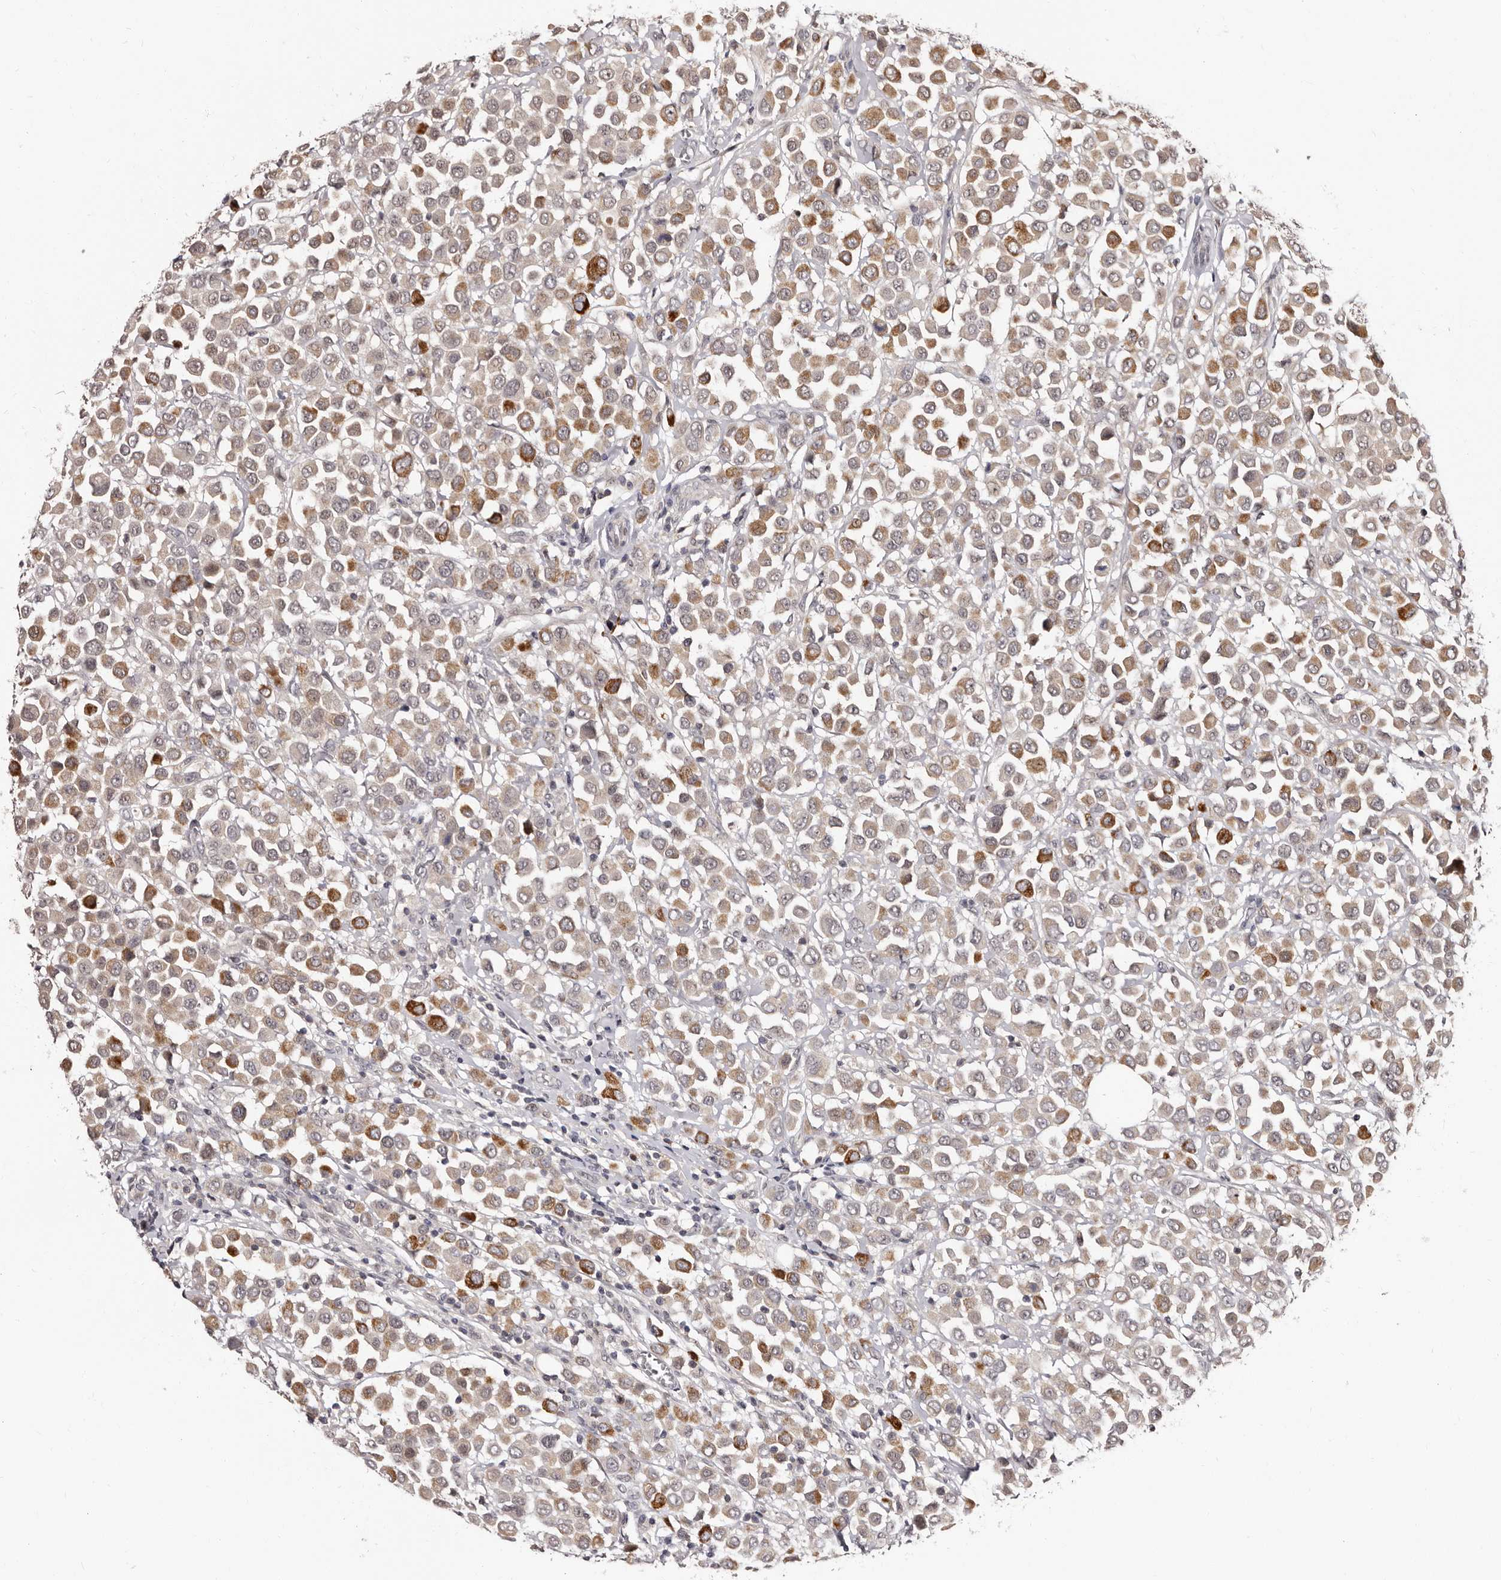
{"staining": {"intensity": "moderate", "quantity": ">75%", "location": "cytoplasmic/membranous"}, "tissue": "breast cancer", "cell_type": "Tumor cells", "image_type": "cancer", "snomed": [{"axis": "morphology", "description": "Duct carcinoma"}, {"axis": "topography", "description": "Breast"}], "caption": "Tumor cells demonstrate moderate cytoplasmic/membranous positivity in about >75% of cells in breast cancer.", "gene": "PHF20L1", "patient": {"sex": "female", "age": 61}}